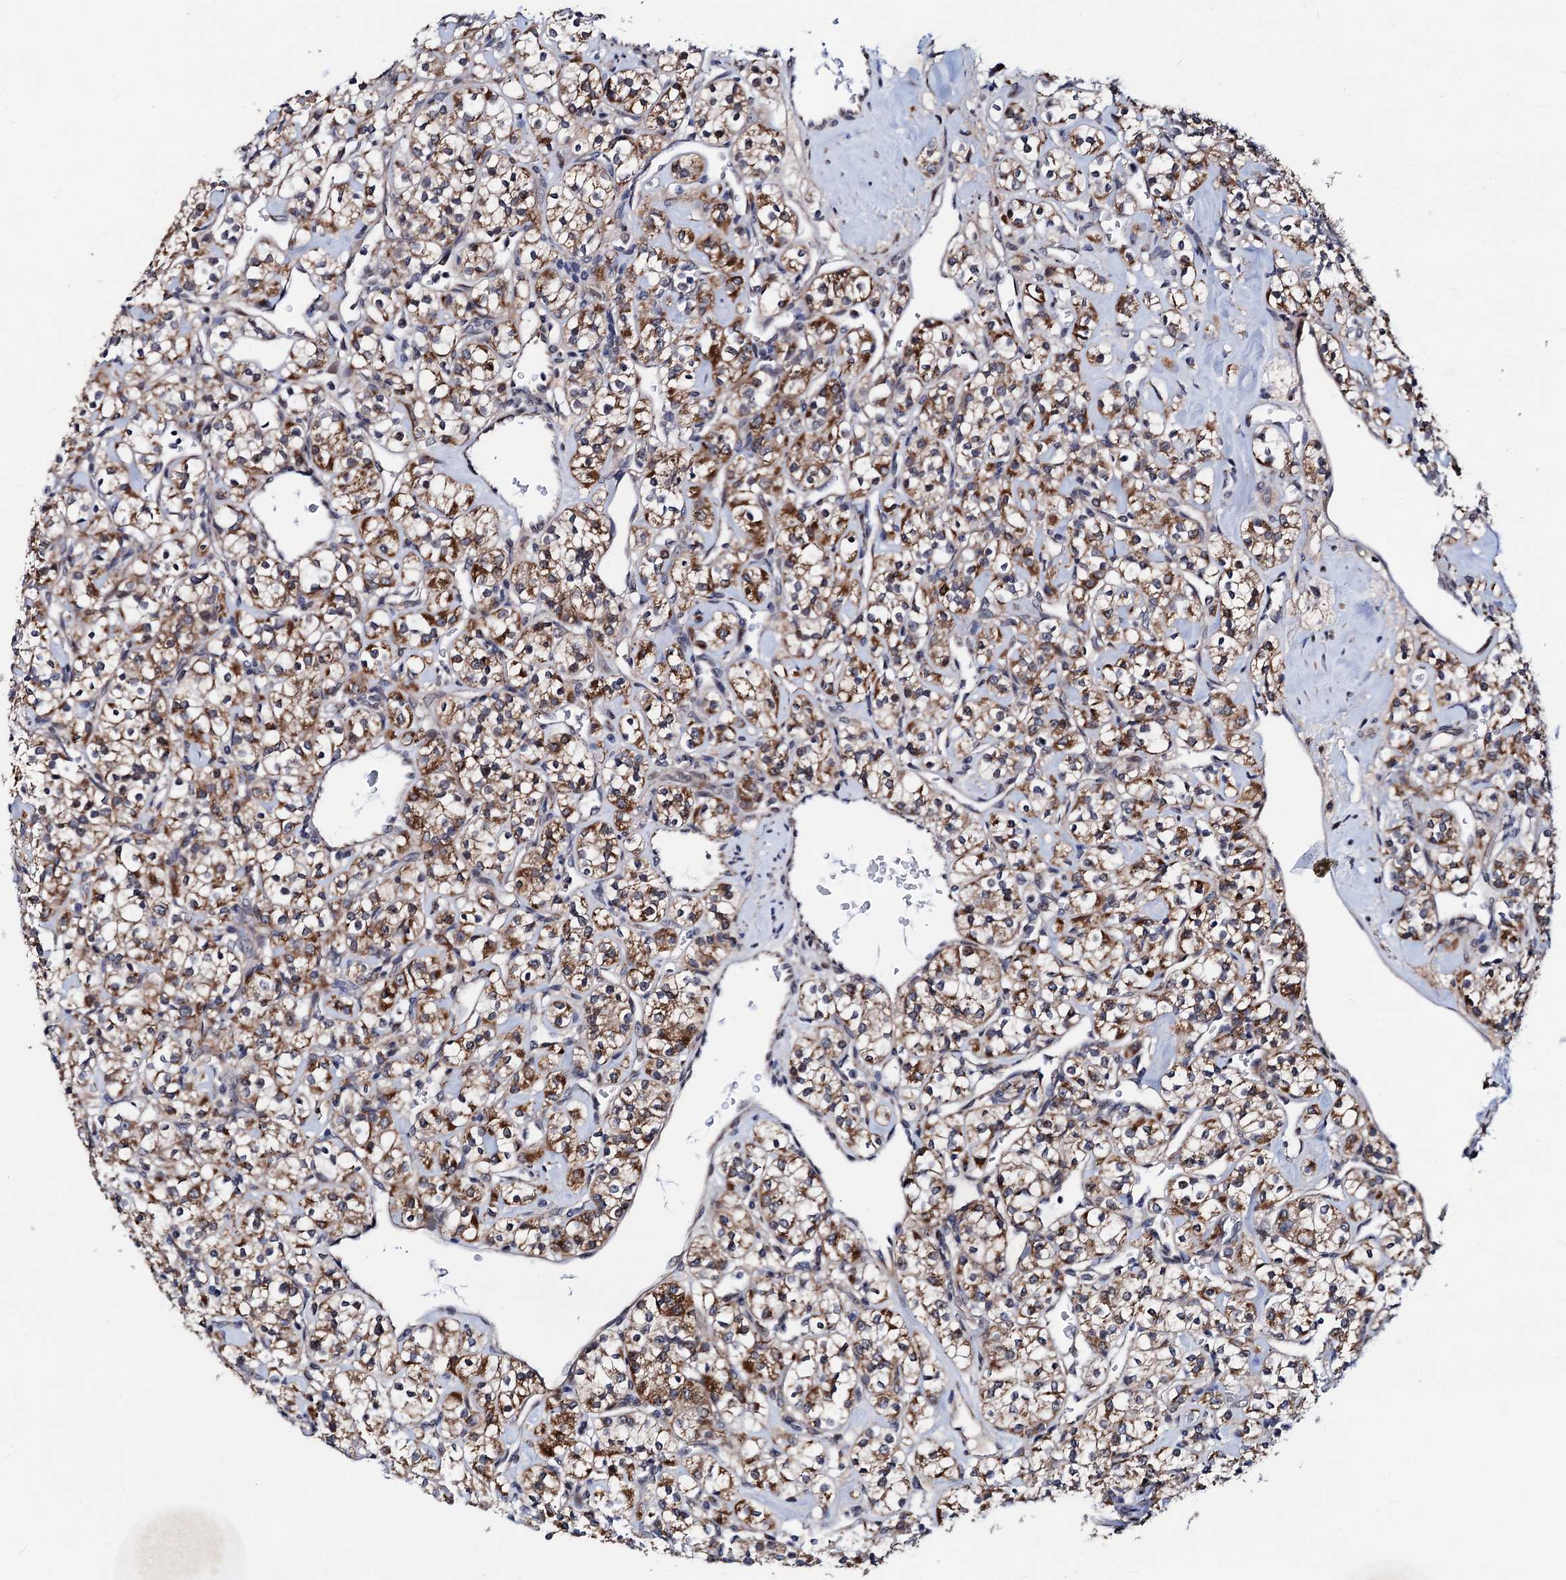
{"staining": {"intensity": "moderate", "quantity": ">75%", "location": "cytoplasmic/membranous"}, "tissue": "renal cancer", "cell_type": "Tumor cells", "image_type": "cancer", "snomed": [{"axis": "morphology", "description": "Adenocarcinoma, NOS"}, {"axis": "topography", "description": "Kidney"}], "caption": "Protein expression analysis of renal cancer displays moderate cytoplasmic/membranous positivity in approximately >75% of tumor cells.", "gene": "COA4", "patient": {"sex": "male", "age": 77}}